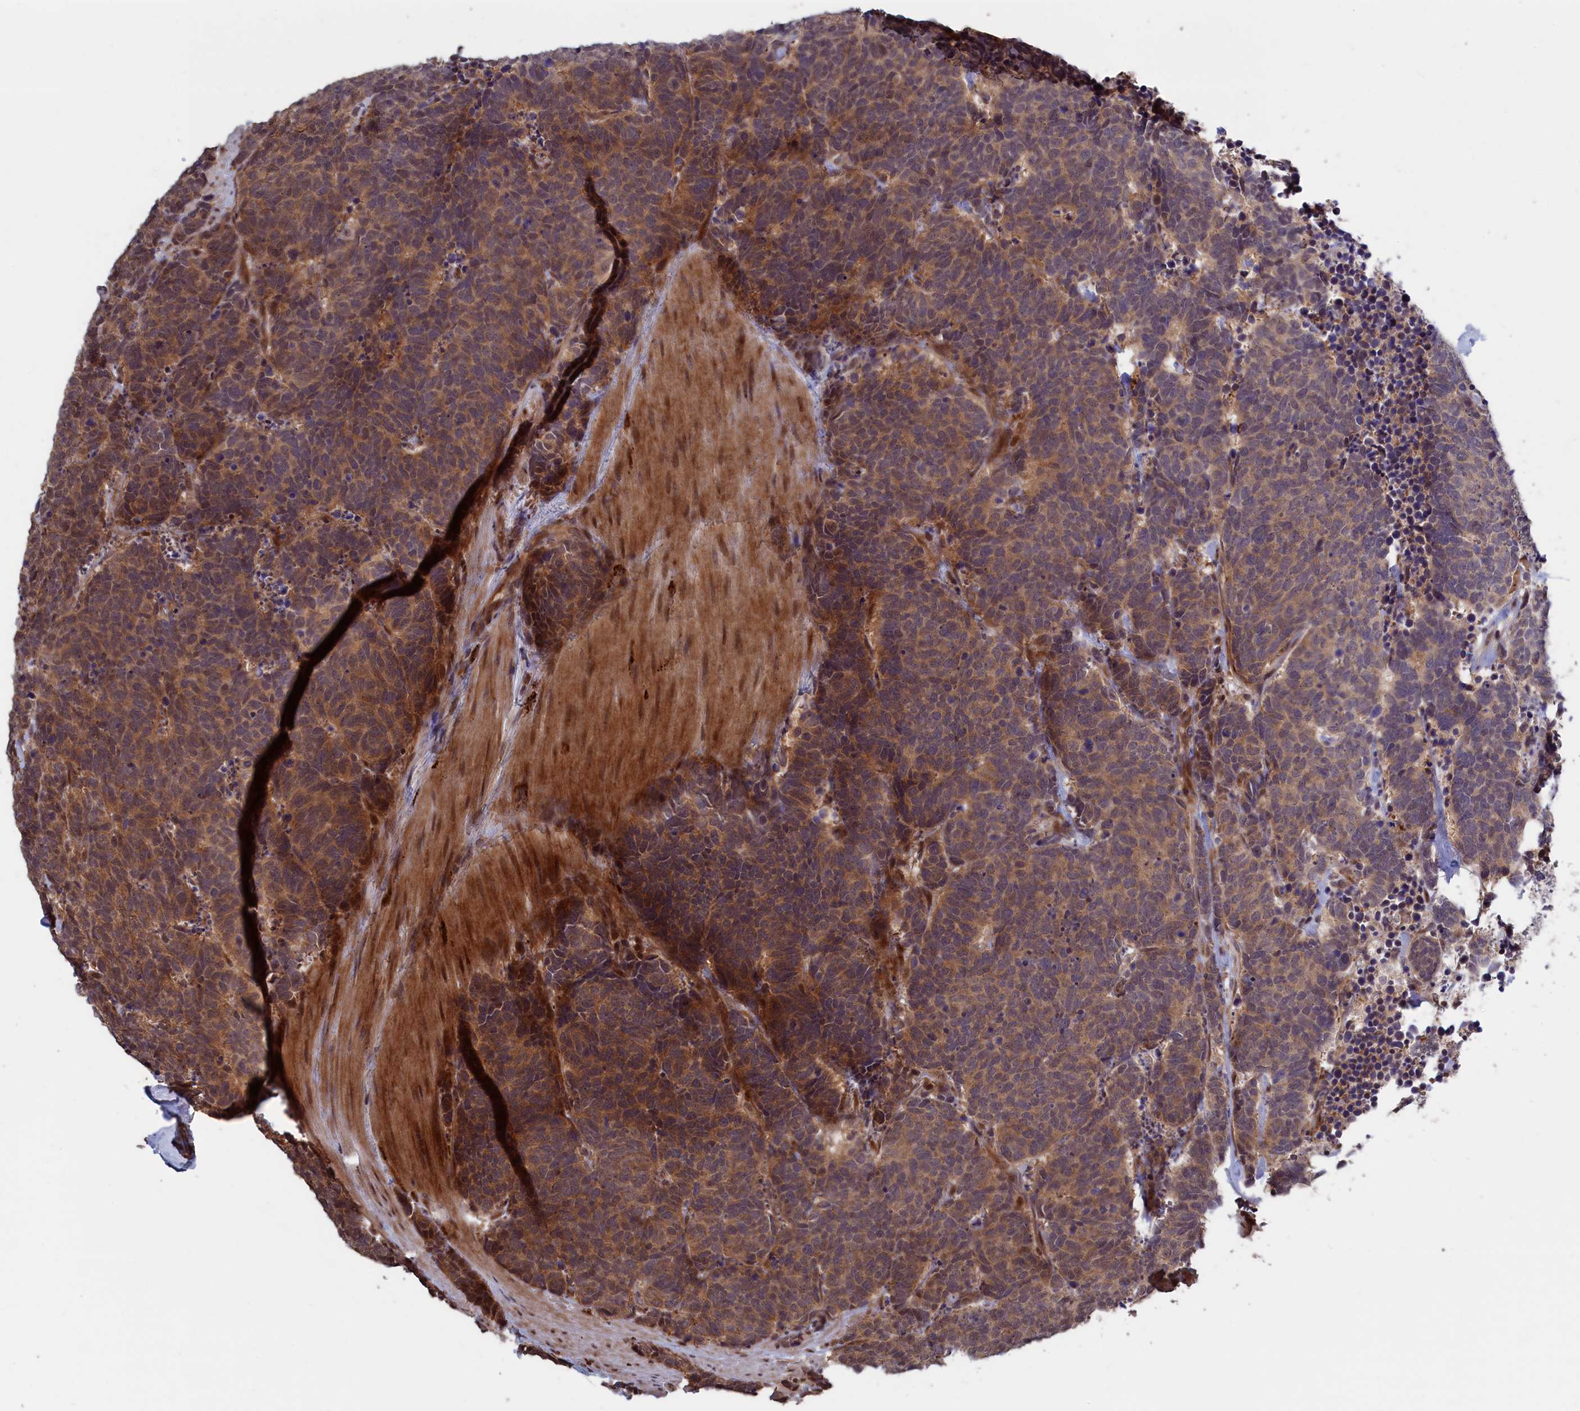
{"staining": {"intensity": "moderate", "quantity": "25%-75%", "location": "cytoplasmic/membranous"}, "tissue": "carcinoid", "cell_type": "Tumor cells", "image_type": "cancer", "snomed": [{"axis": "morphology", "description": "Carcinoma, NOS"}, {"axis": "morphology", "description": "Carcinoid, malignant, NOS"}, {"axis": "topography", "description": "Urinary bladder"}], "caption": "The histopathology image shows immunohistochemical staining of carcinoma. There is moderate cytoplasmic/membranous positivity is appreciated in approximately 25%-75% of tumor cells.", "gene": "LSG1", "patient": {"sex": "male", "age": 57}}